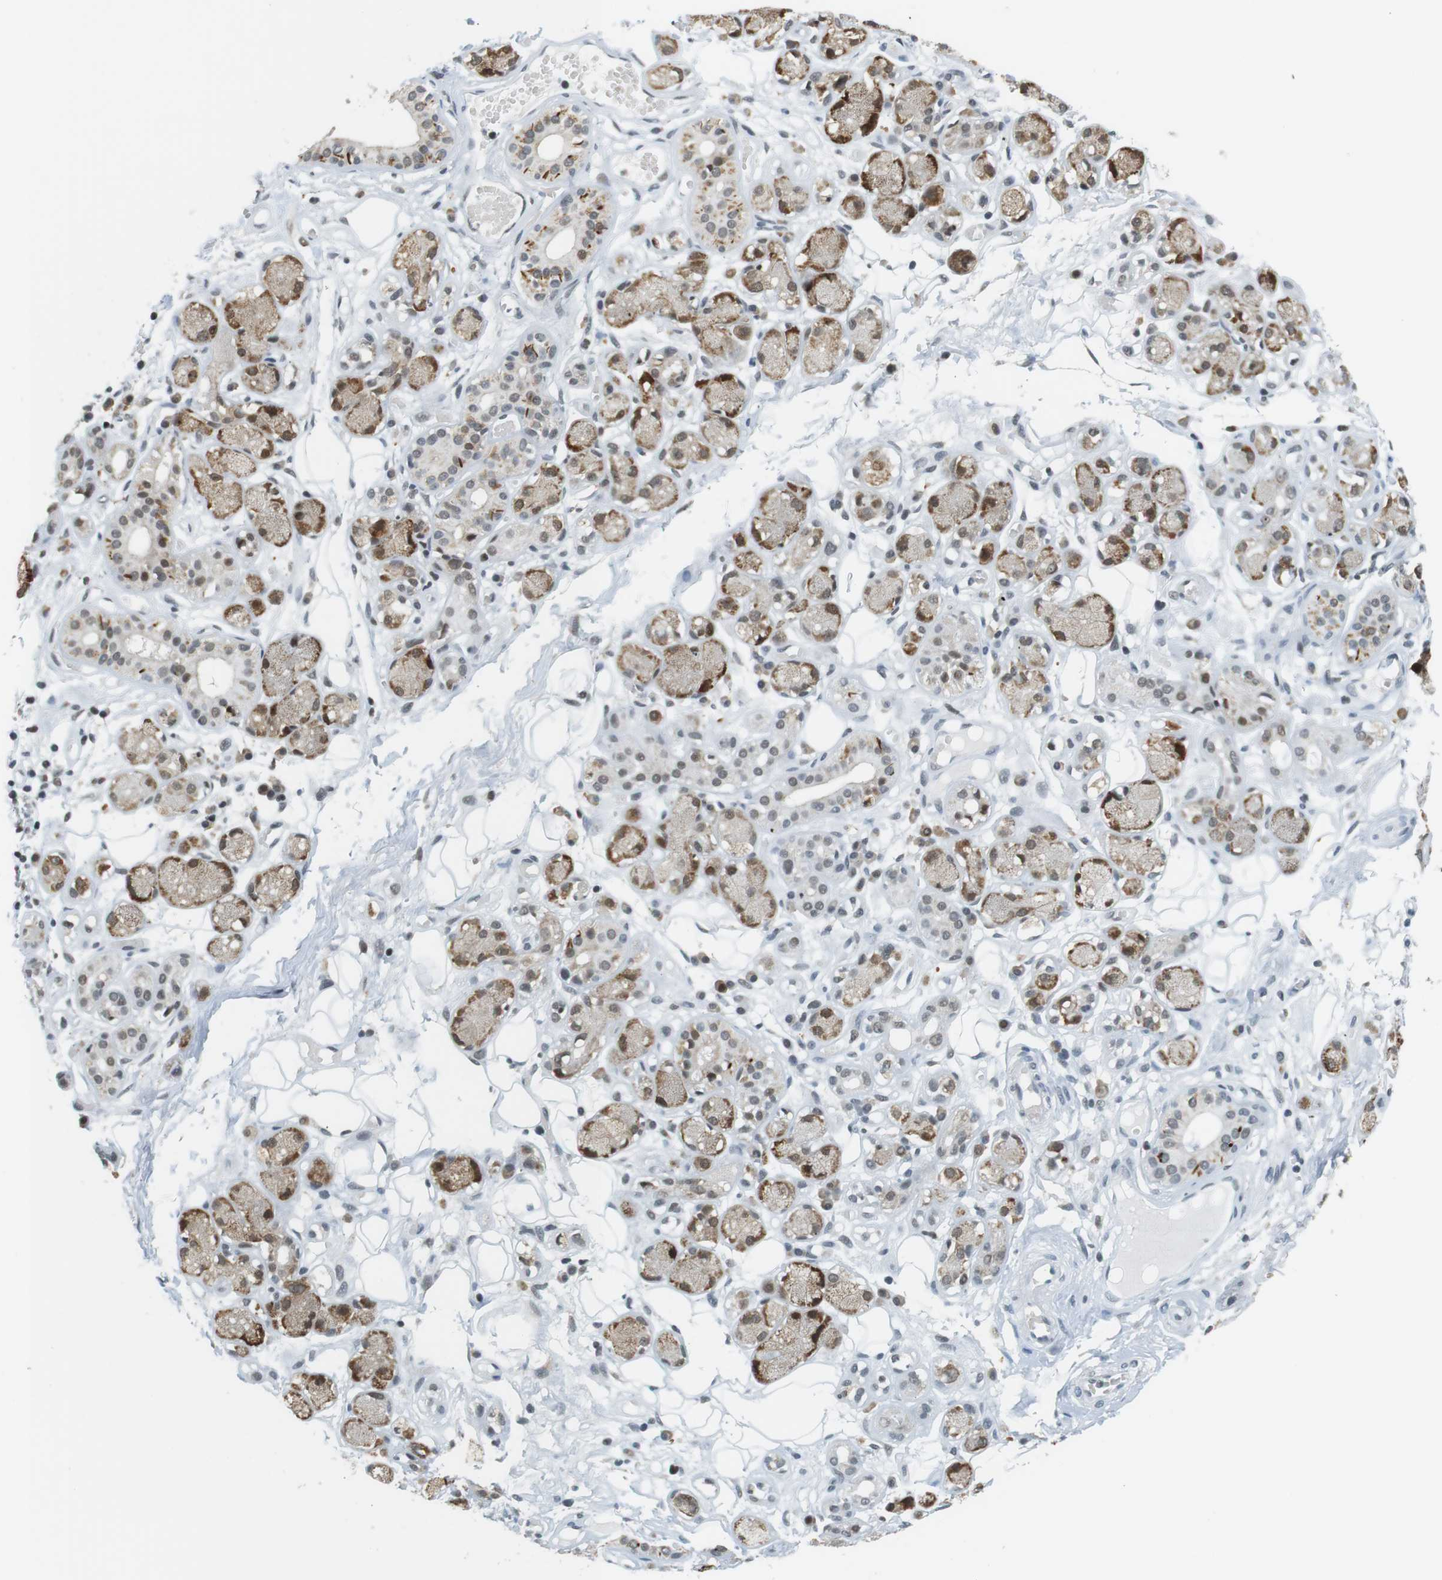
{"staining": {"intensity": "negative", "quantity": "none", "location": "none"}, "tissue": "adipose tissue", "cell_type": "Adipocytes", "image_type": "normal", "snomed": [{"axis": "morphology", "description": "Normal tissue, NOS"}, {"axis": "morphology", "description": "Inflammation, NOS"}, {"axis": "topography", "description": "Vascular tissue"}, {"axis": "topography", "description": "Salivary gland"}], "caption": "High magnification brightfield microscopy of benign adipose tissue stained with DAB (brown) and counterstained with hematoxylin (blue): adipocytes show no significant expression.", "gene": "RNF38", "patient": {"sex": "female", "age": 75}}